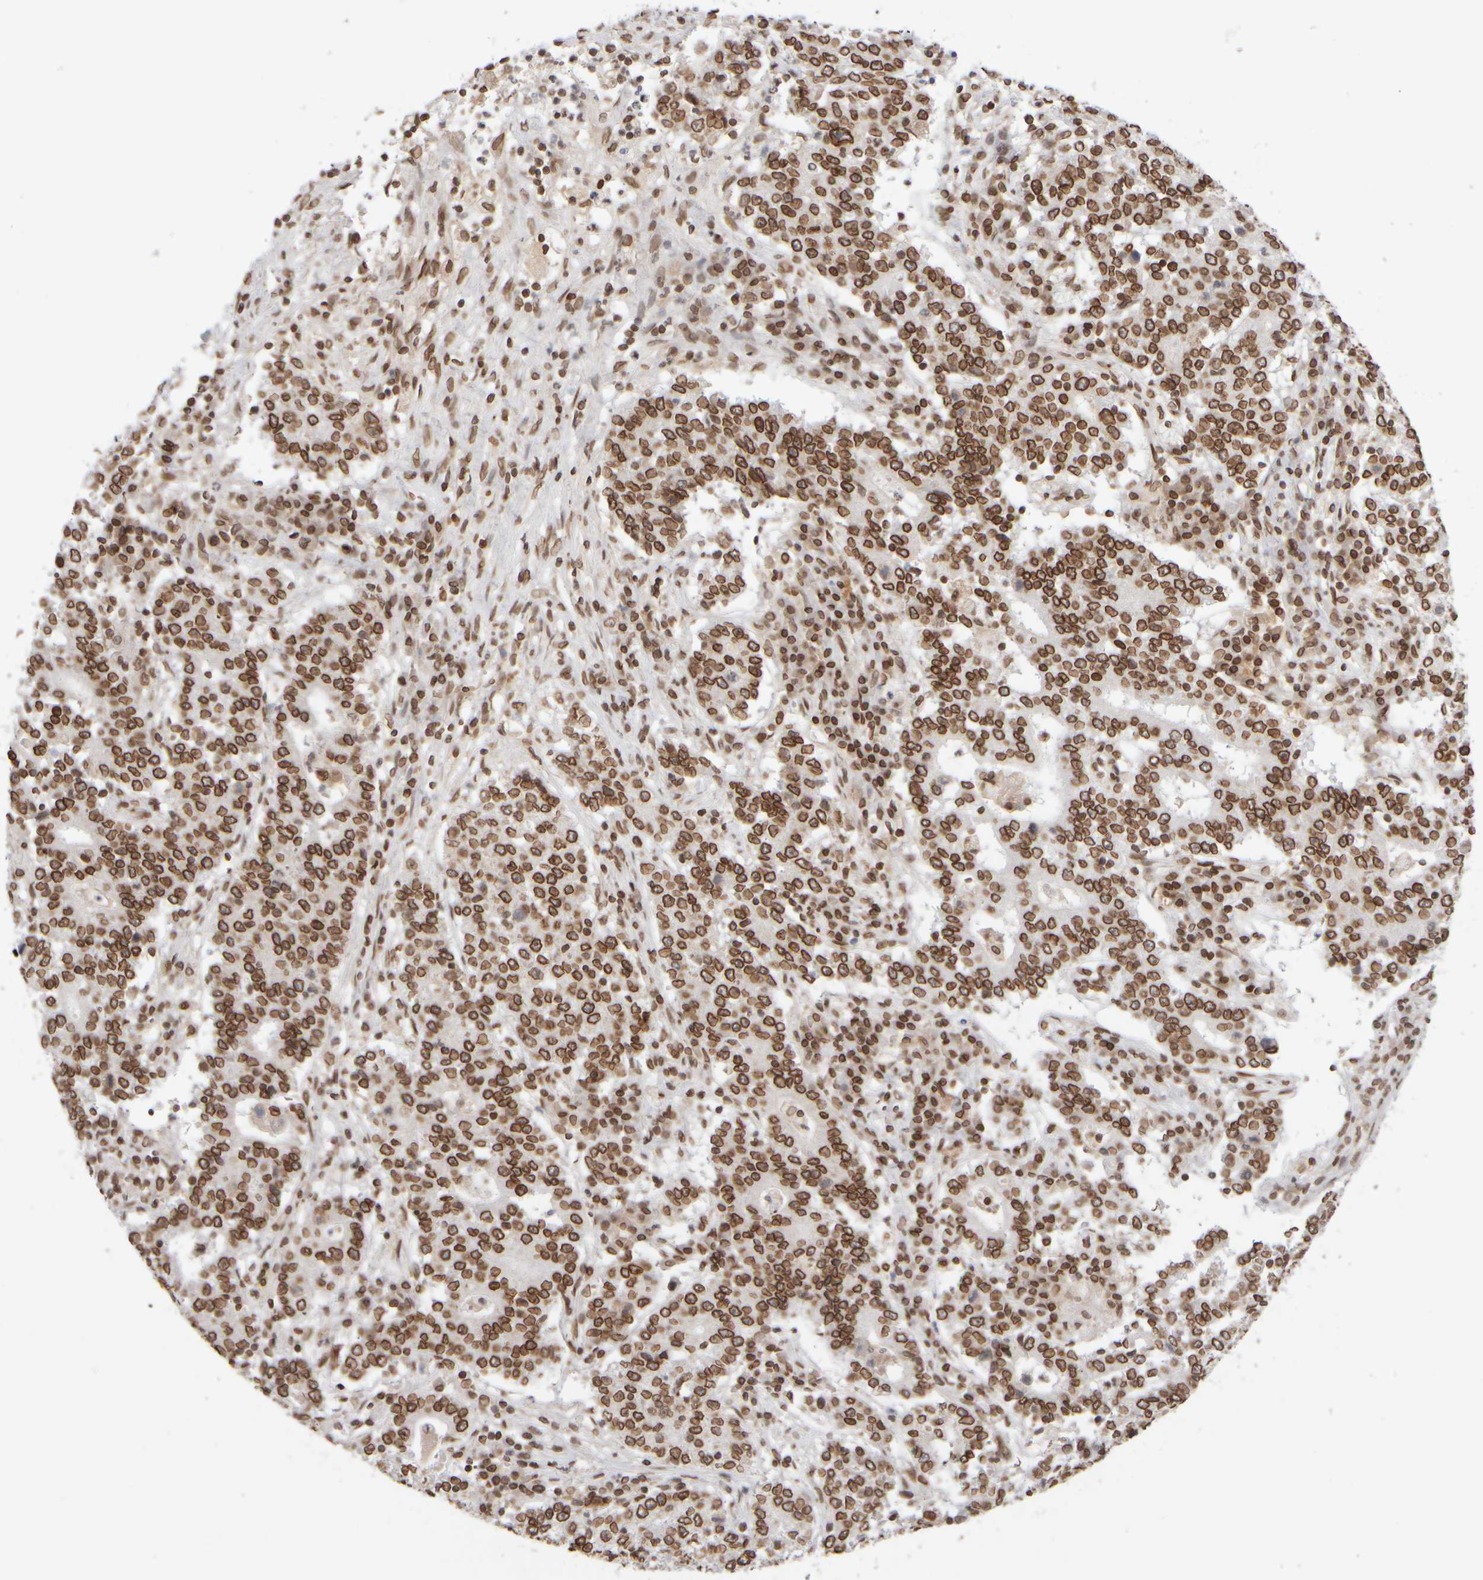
{"staining": {"intensity": "strong", "quantity": ">75%", "location": "cytoplasmic/membranous,nuclear"}, "tissue": "stomach cancer", "cell_type": "Tumor cells", "image_type": "cancer", "snomed": [{"axis": "morphology", "description": "Adenocarcinoma, NOS"}, {"axis": "topography", "description": "Stomach"}], "caption": "High-magnification brightfield microscopy of adenocarcinoma (stomach) stained with DAB (brown) and counterstained with hematoxylin (blue). tumor cells exhibit strong cytoplasmic/membranous and nuclear staining is appreciated in approximately>75% of cells.", "gene": "ZC3HC1", "patient": {"sex": "male", "age": 59}}